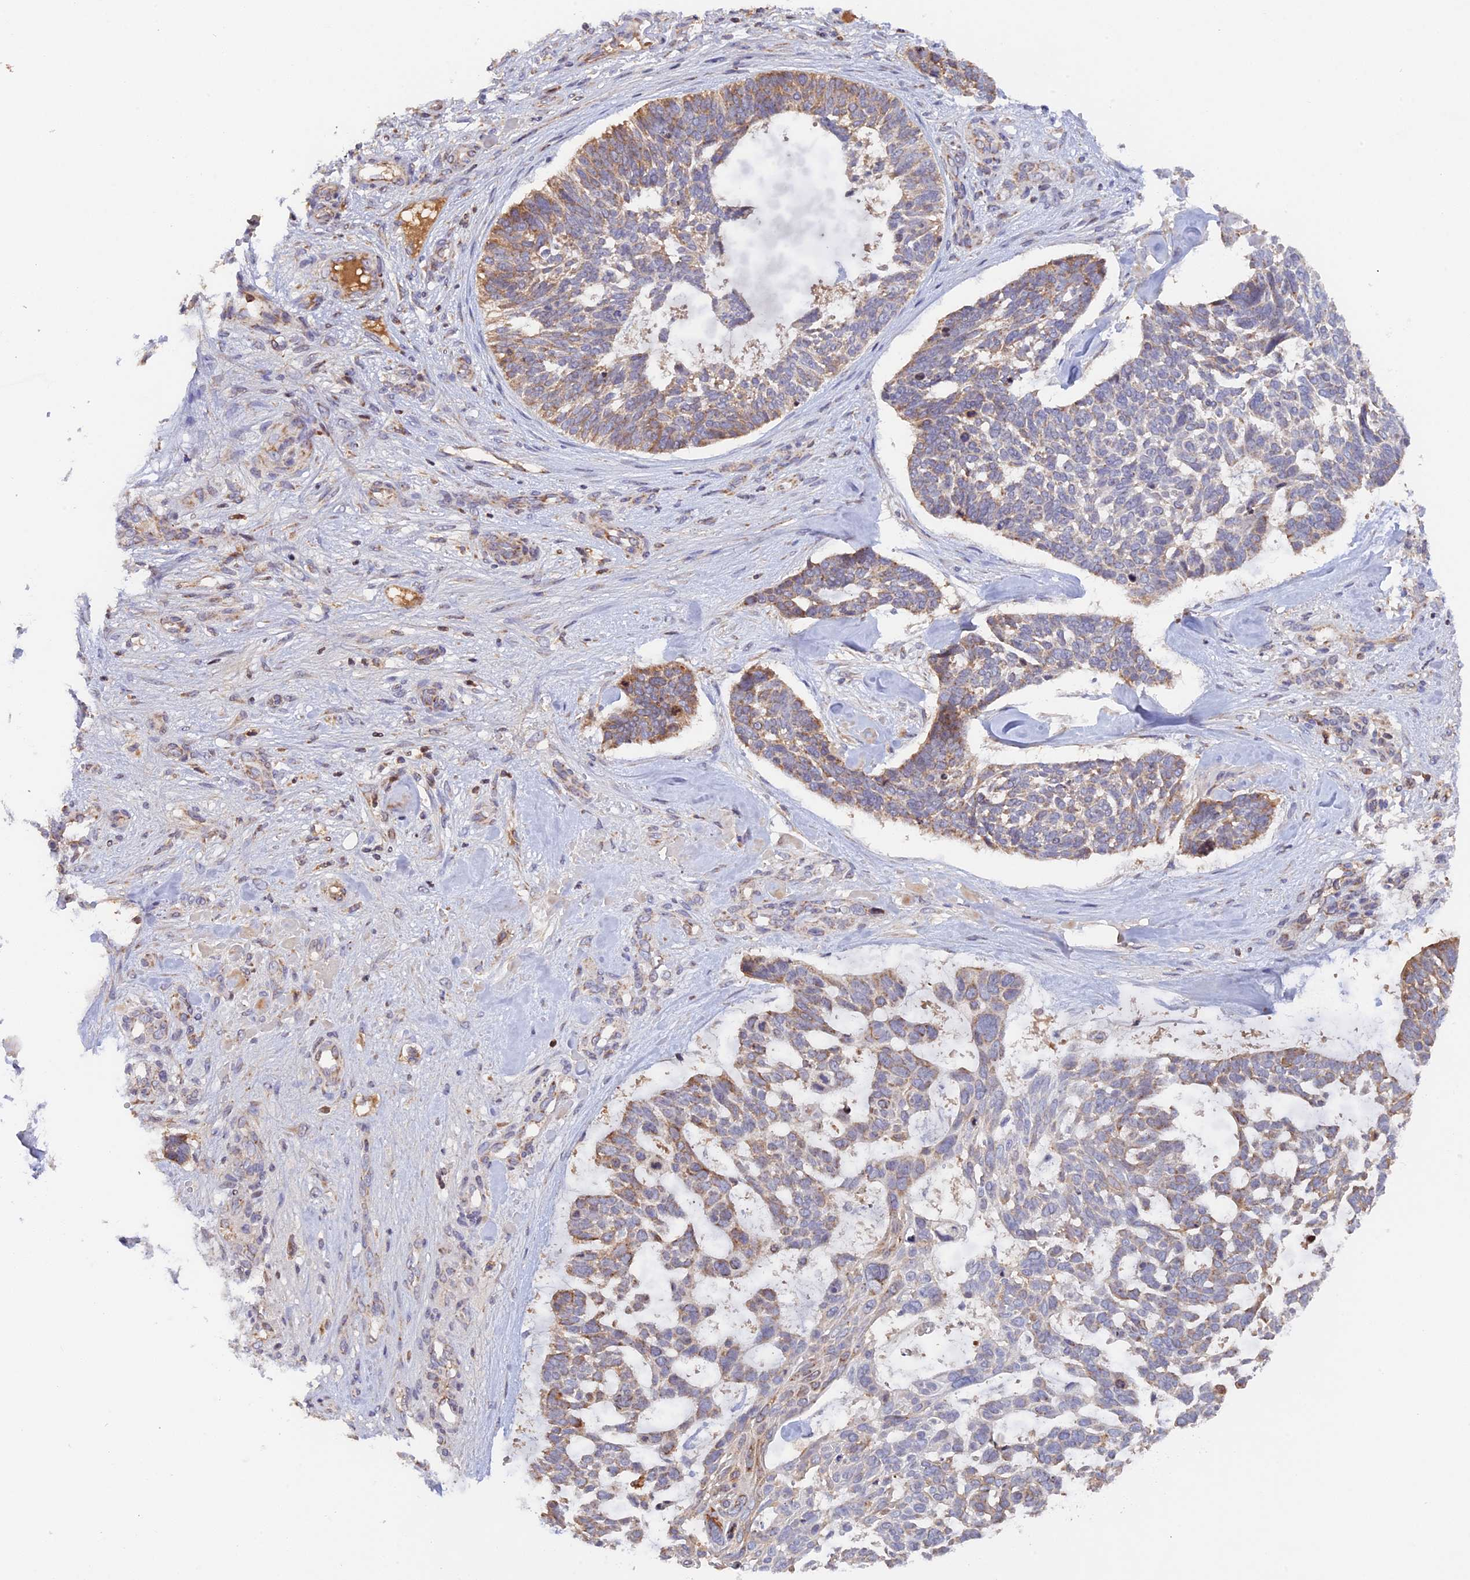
{"staining": {"intensity": "weak", "quantity": "<25%", "location": "cytoplasmic/membranous"}, "tissue": "skin cancer", "cell_type": "Tumor cells", "image_type": "cancer", "snomed": [{"axis": "morphology", "description": "Basal cell carcinoma"}, {"axis": "topography", "description": "Skin"}], "caption": "The micrograph demonstrates no staining of tumor cells in skin cancer (basal cell carcinoma).", "gene": "MPV17L", "patient": {"sex": "male", "age": 88}}